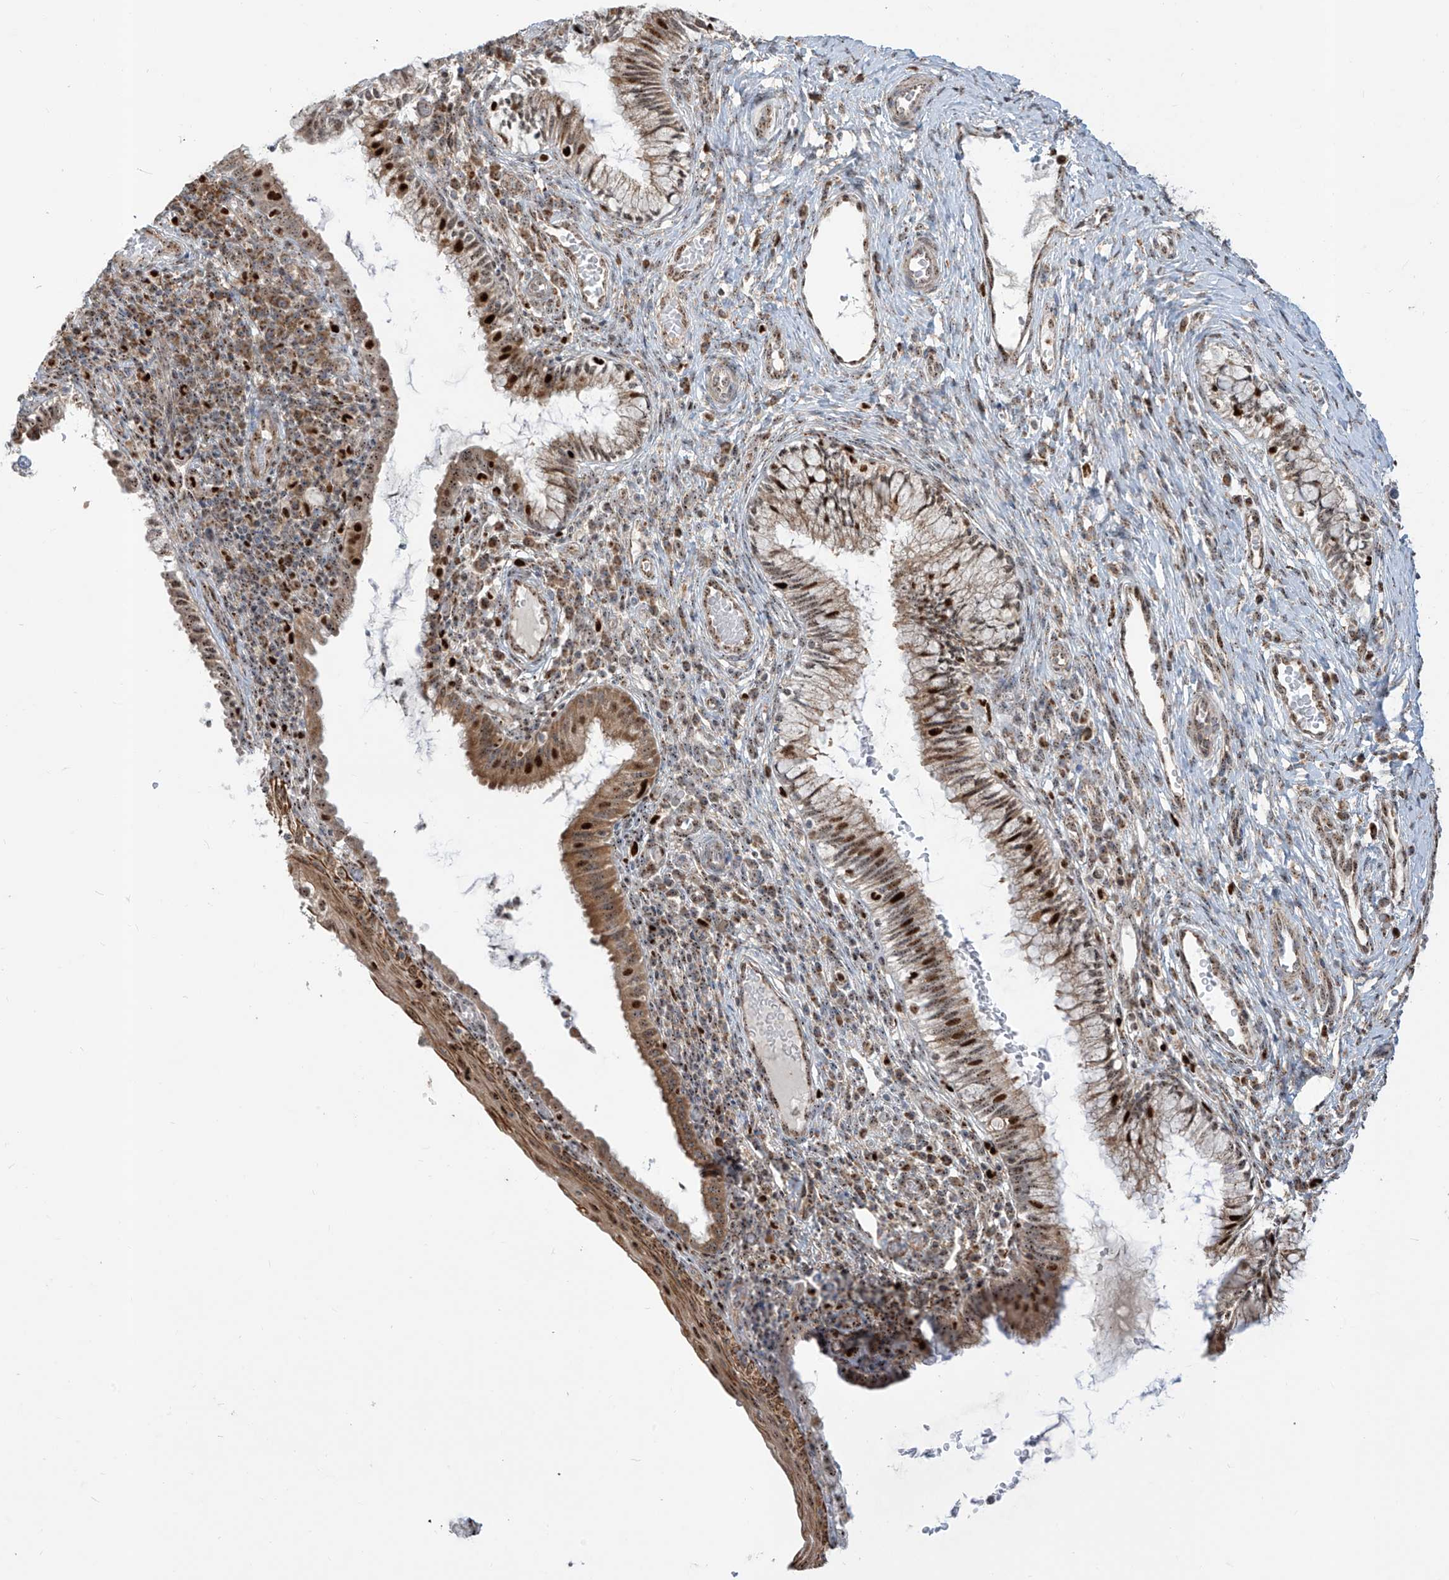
{"staining": {"intensity": "strong", "quantity": "25%-75%", "location": "cytoplasmic/membranous,nuclear"}, "tissue": "cervix", "cell_type": "Glandular cells", "image_type": "normal", "snomed": [{"axis": "morphology", "description": "Normal tissue, NOS"}, {"axis": "topography", "description": "Cervix"}], "caption": "Protein analysis of normal cervix exhibits strong cytoplasmic/membranous,nuclear expression in about 25%-75% of glandular cells.", "gene": "ZBTB8A", "patient": {"sex": "female", "age": 27}}